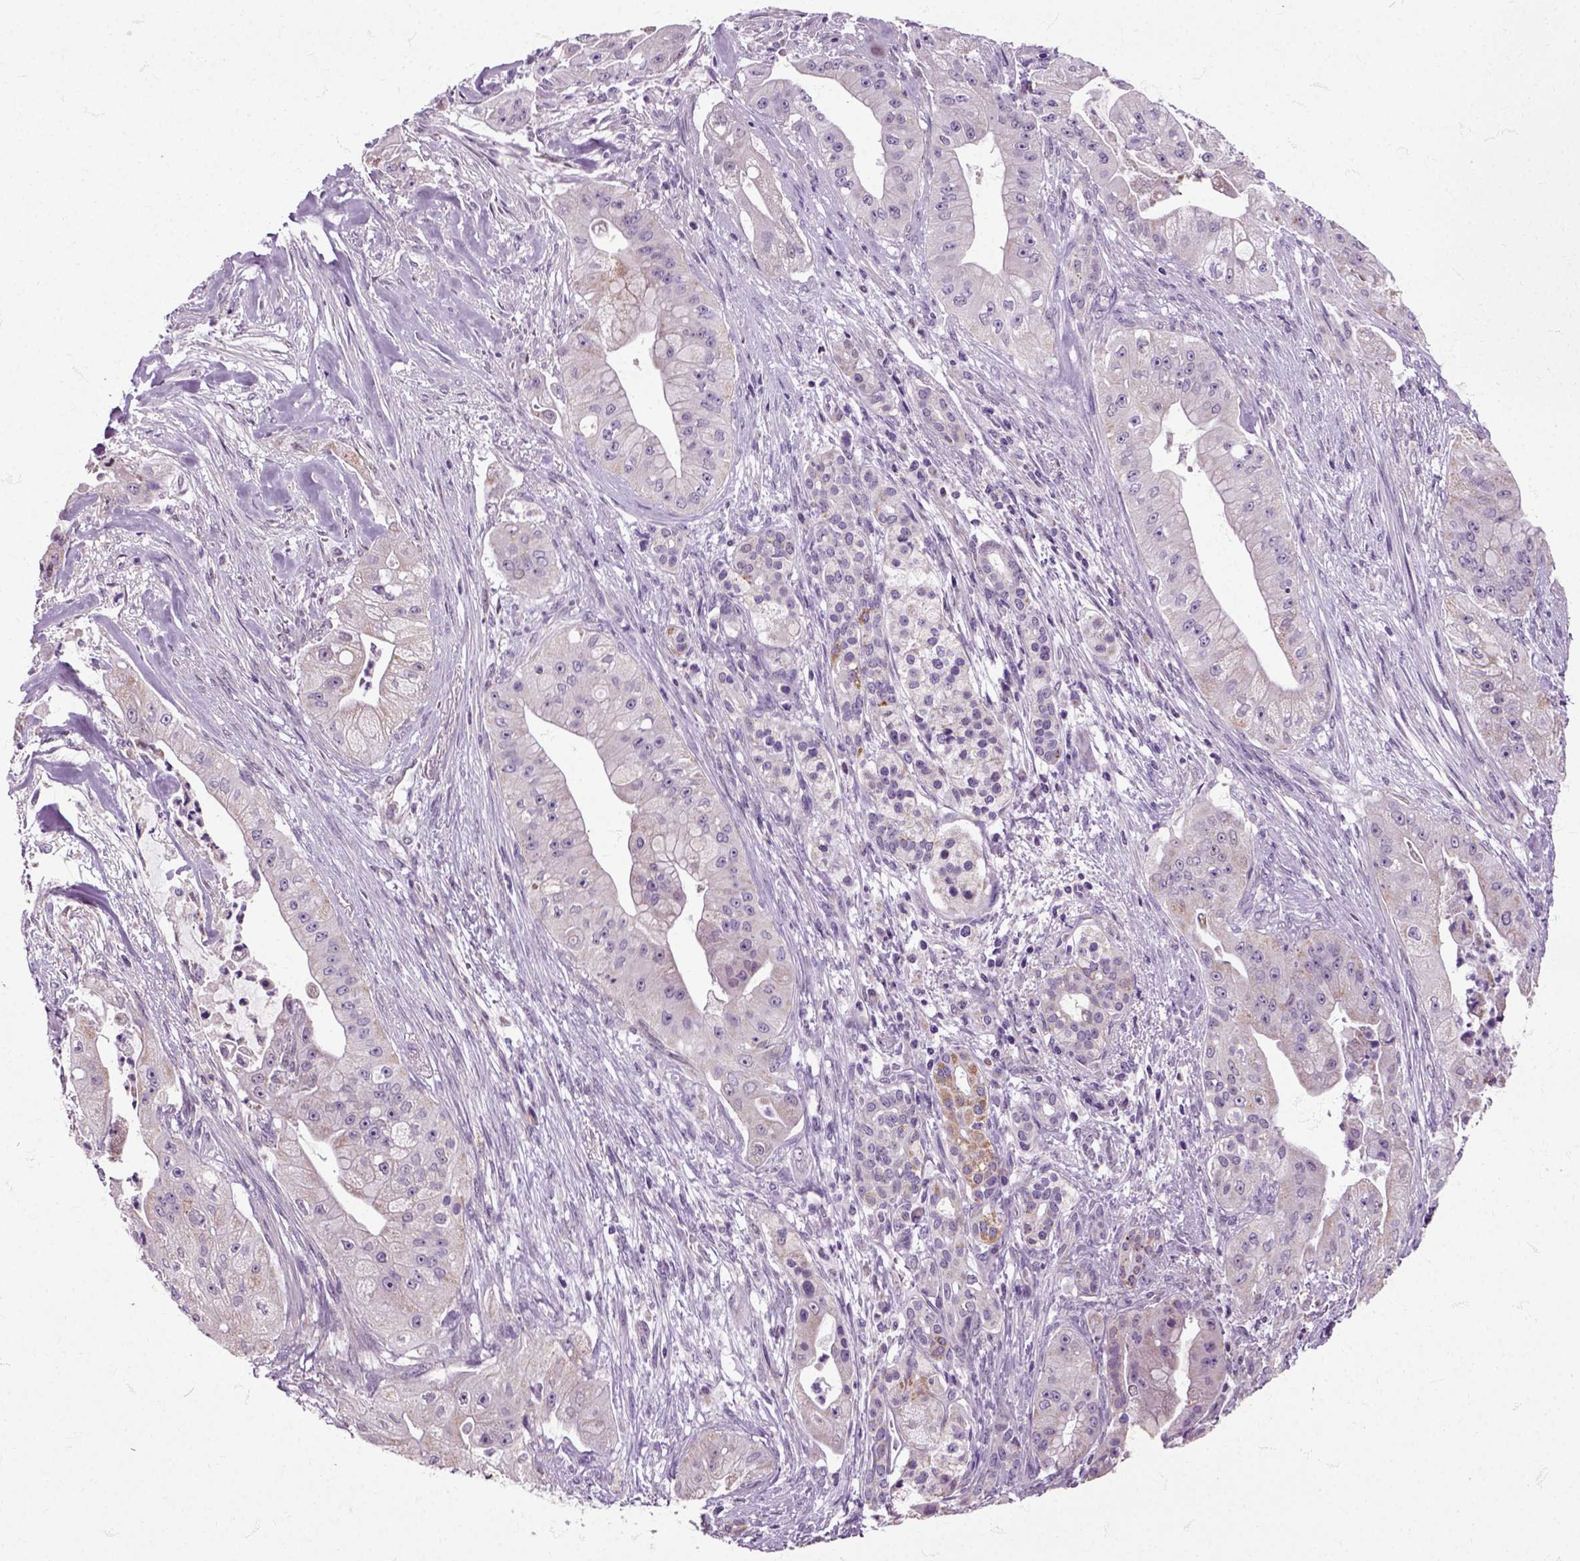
{"staining": {"intensity": "moderate", "quantity": "<25%", "location": "cytoplasmic/membranous"}, "tissue": "pancreatic cancer", "cell_type": "Tumor cells", "image_type": "cancer", "snomed": [{"axis": "morphology", "description": "Normal tissue, NOS"}, {"axis": "morphology", "description": "Inflammation, NOS"}, {"axis": "morphology", "description": "Adenocarcinoma, NOS"}, {"axis": "topography", "description": "Pancreas"}], "caption": "High-magnification brightfield microscopy of pancreatic cancer (adenocarcinoma) stained with DAB (3,3'-diaminobenzidine) (brown) and counterstained with hematoxylin (blue). tumor cells exhibit moderate cytoplasmic/membranous positivity is identified in approximately<25% of cells. Using DAB (brown) and hematoxylin (blue) stains, captured at high magnification using brightfield microscopy.", "gene": "HSPA2", "patient": {"sex": "male", "age": 57}}